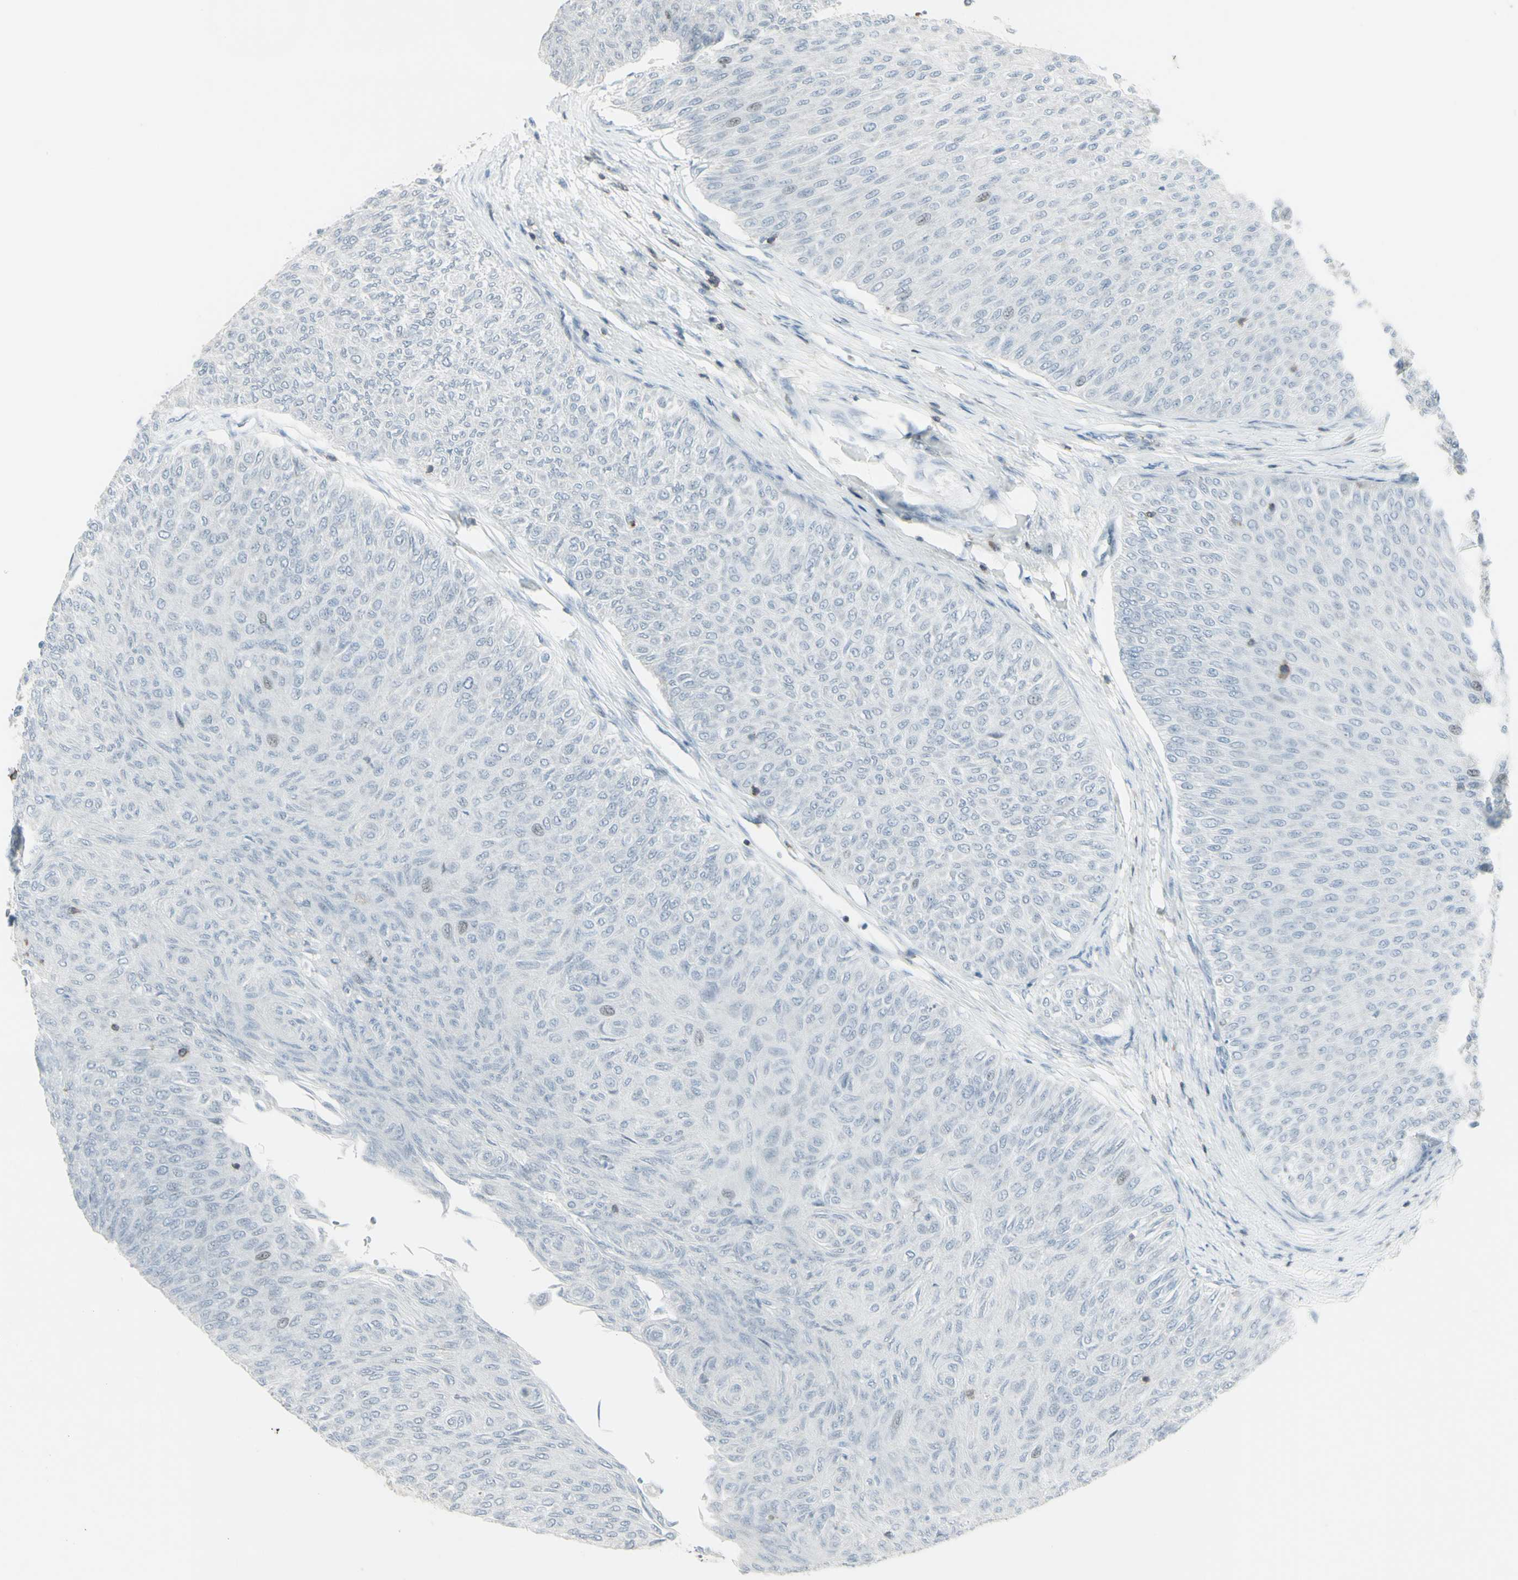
{"staining": {"intensity": "negative", "quantity": "none", "location": "none"}, "tissue": "urothelial cancer", "cell_type": "Tumor cells", "image_type": "cancer", "snomed": [{"axis": "morphology", "description": "Urothelial carcinoma, Low grade"}, {"axis": "topography", "description": "Urinary bladder"}], "caption": "Immunohistochemical staining of human urothelial cancer shows no significant expression in tumor cells.", "gene": "NRG1", "patient": {"sex": "male", "age": 78}}